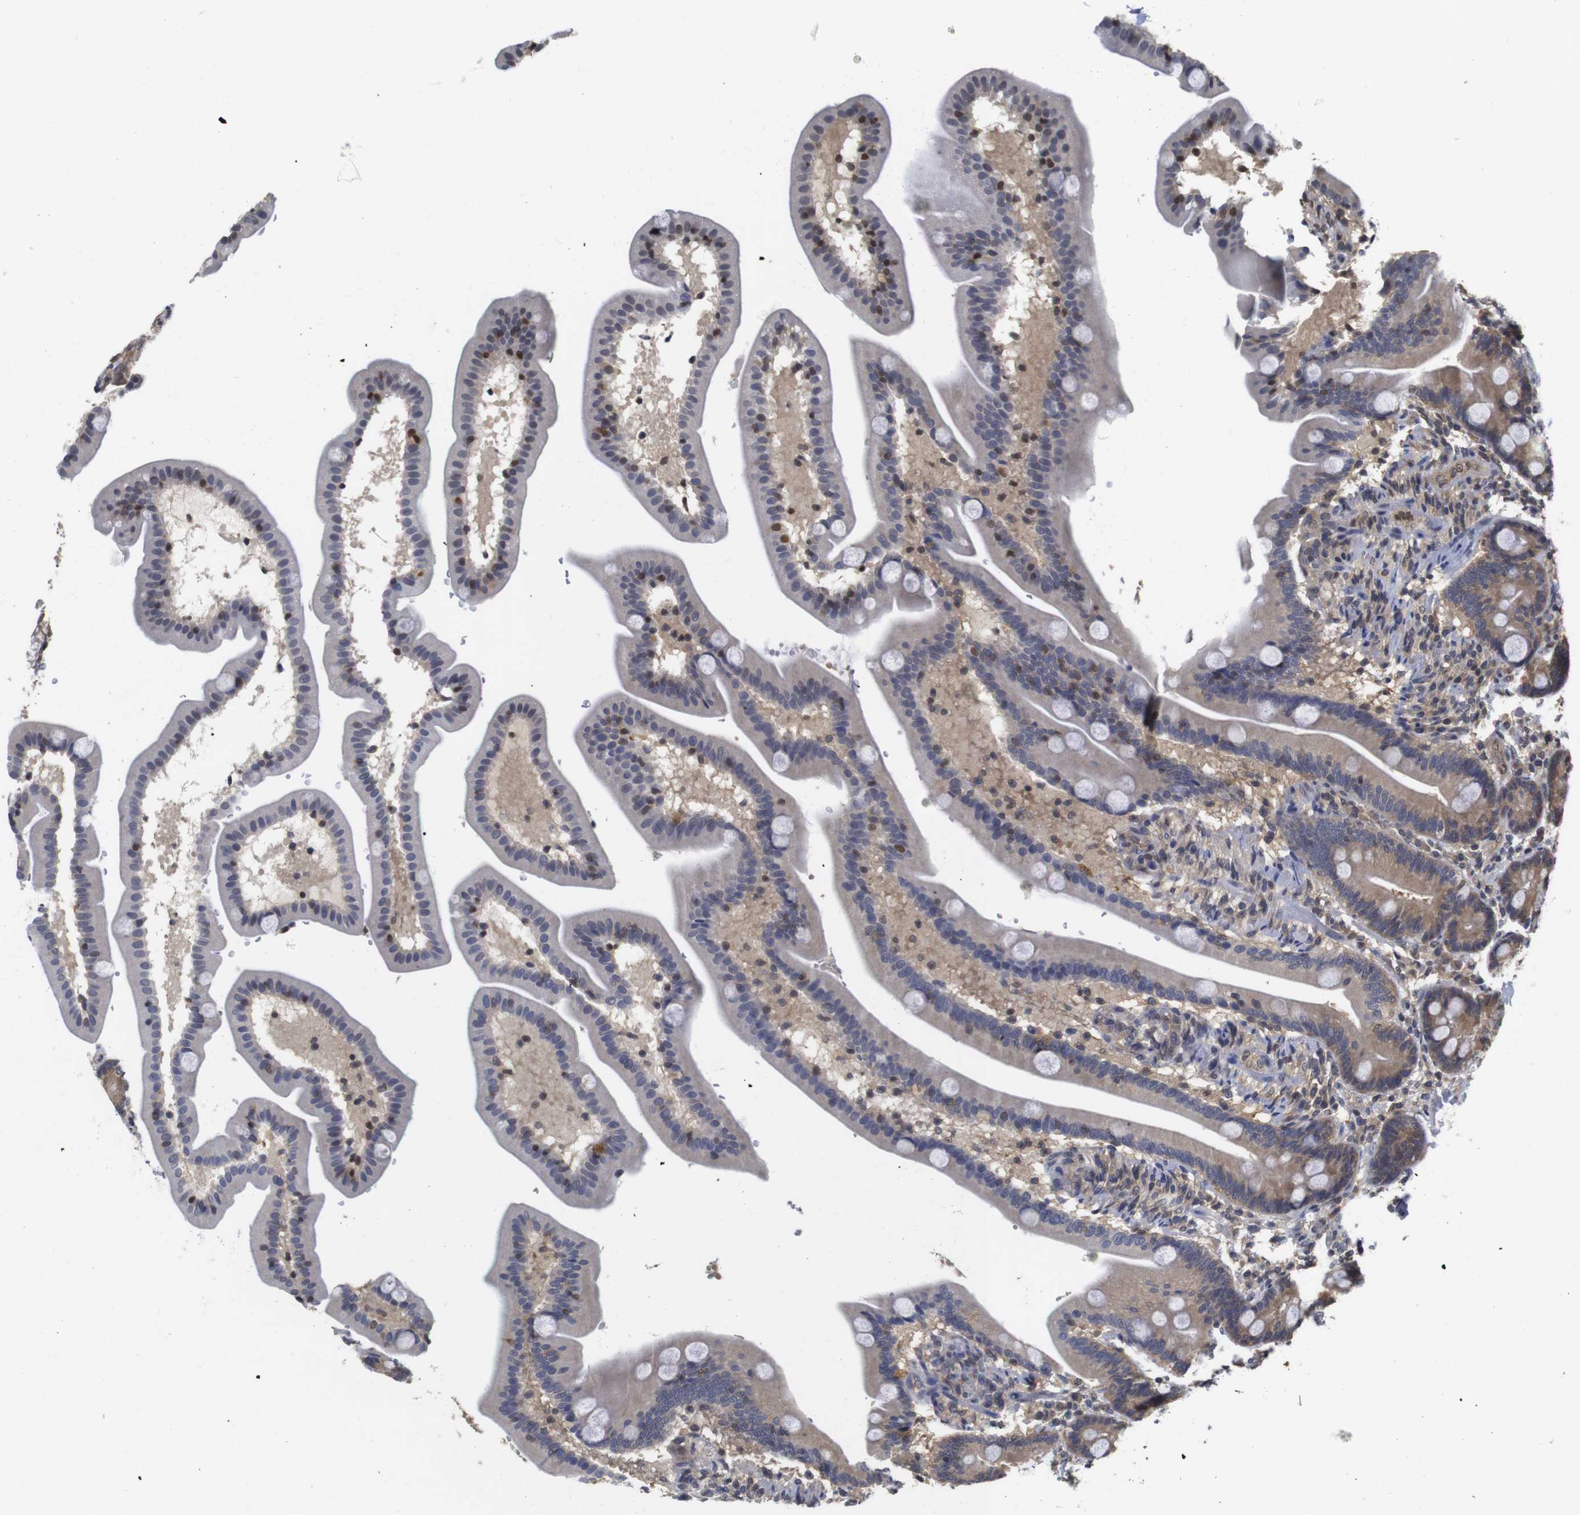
{"staining": {"intensity": "moderate", "quantity": "25%-75%", "location": "cytoplasmic/membranous"}, "tissue": "duodenum", "cell_type": "Glandular cells", "image_type": "normal", "snomed": [{"axis": "morphology", "description": "Normal tissue, NOS"}, {"axis": "topography", "description": "Duodenum"}], "caption": "Immunohistochemistry photomicrograph of unremarkable duodenum stained for a protein (brown), which demonstrates medium levels of moderate cytoplasmic/membranous staining in about 25%-75% of glandular cells.", "gene": "SUMO3", "patient": {"sex": "male", "age": 54}}